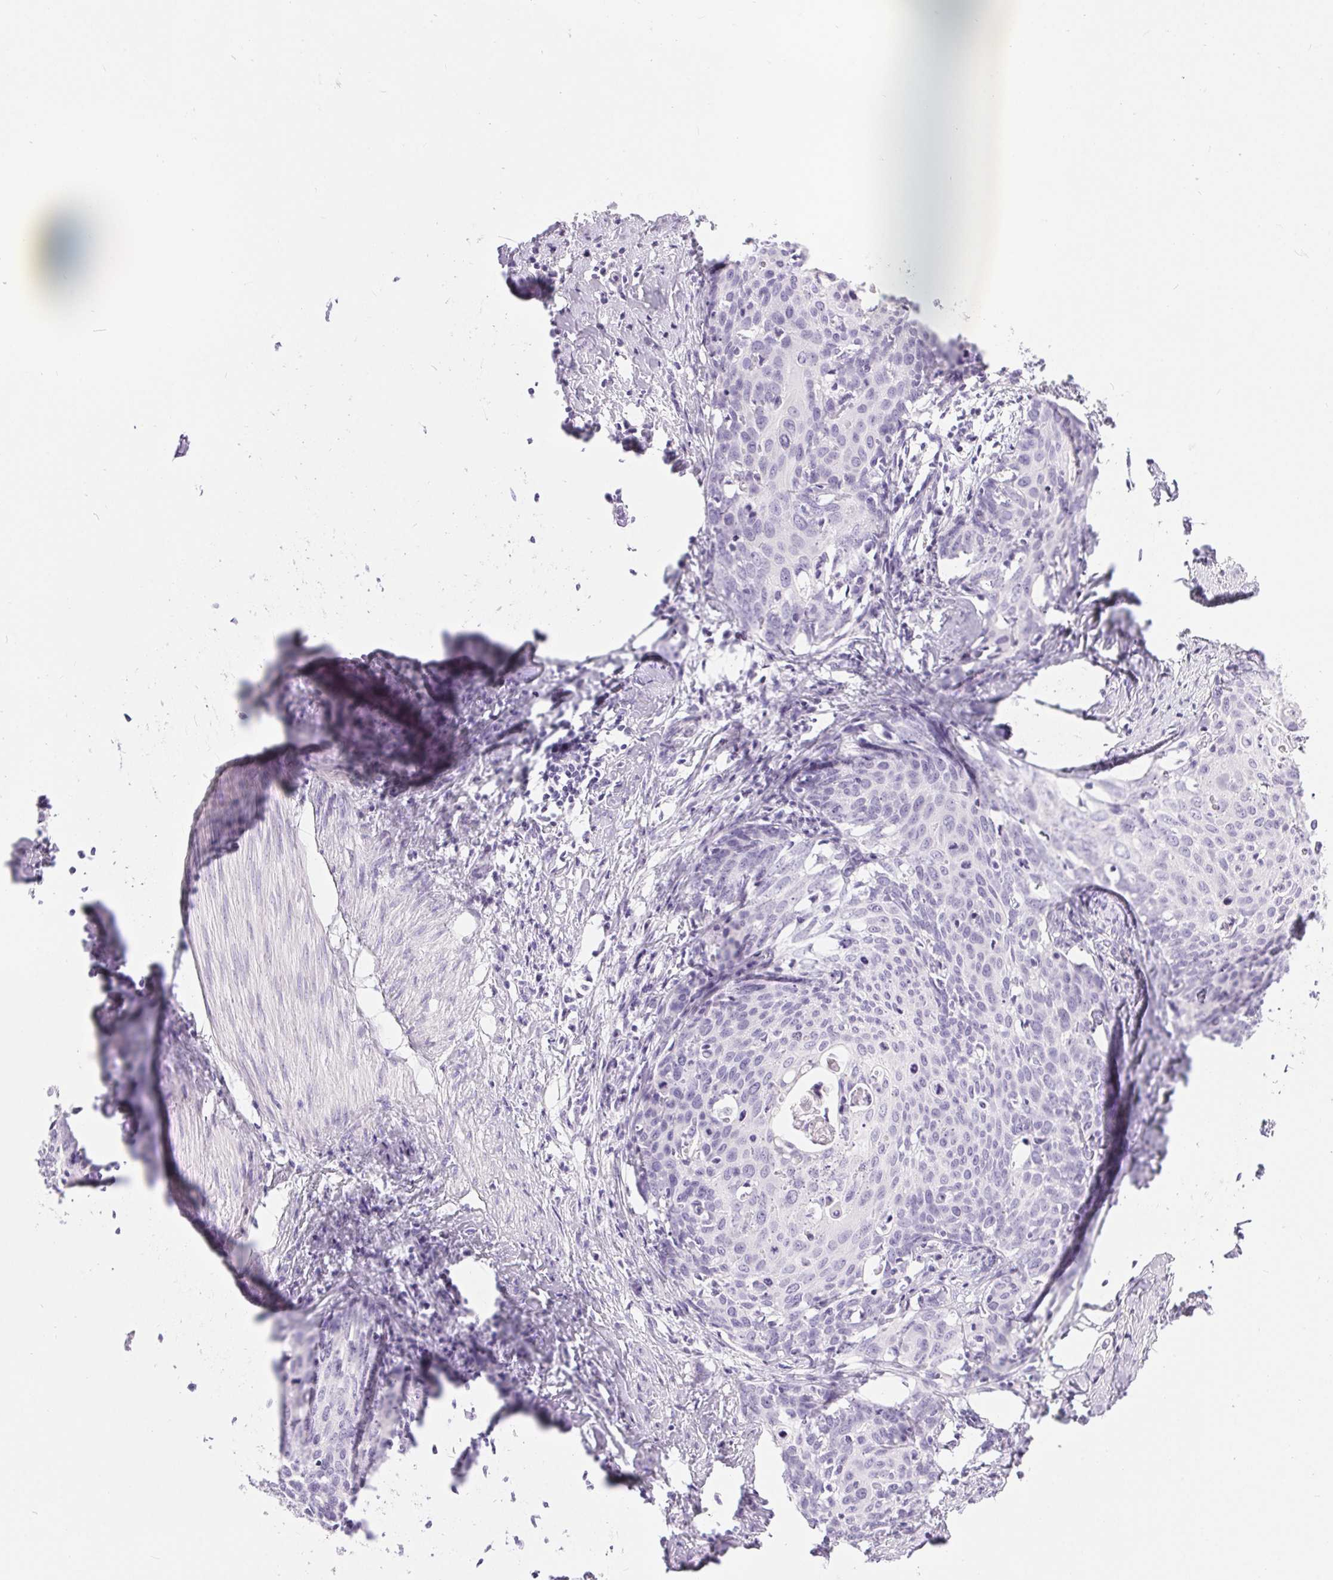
{"staining": {"intensity": "negative", "quantity": "none", "location": "none"}, "tissue": "cervical cancer", "cell_type": "Tumor cells", "image_type": "cancer", "snomed": [{"axis": "morphology", "description": "Squamous cell carcinoma, NOS"}, {"axis": "topography", "description": "Cervix"}], "caption": "A histopathology image of squamous cell carcinoma (cervical) stained for a protein shows no brown staining in tumor cells.", "gene": "XDH", "patient": {"sex": "female", "age": 62}}